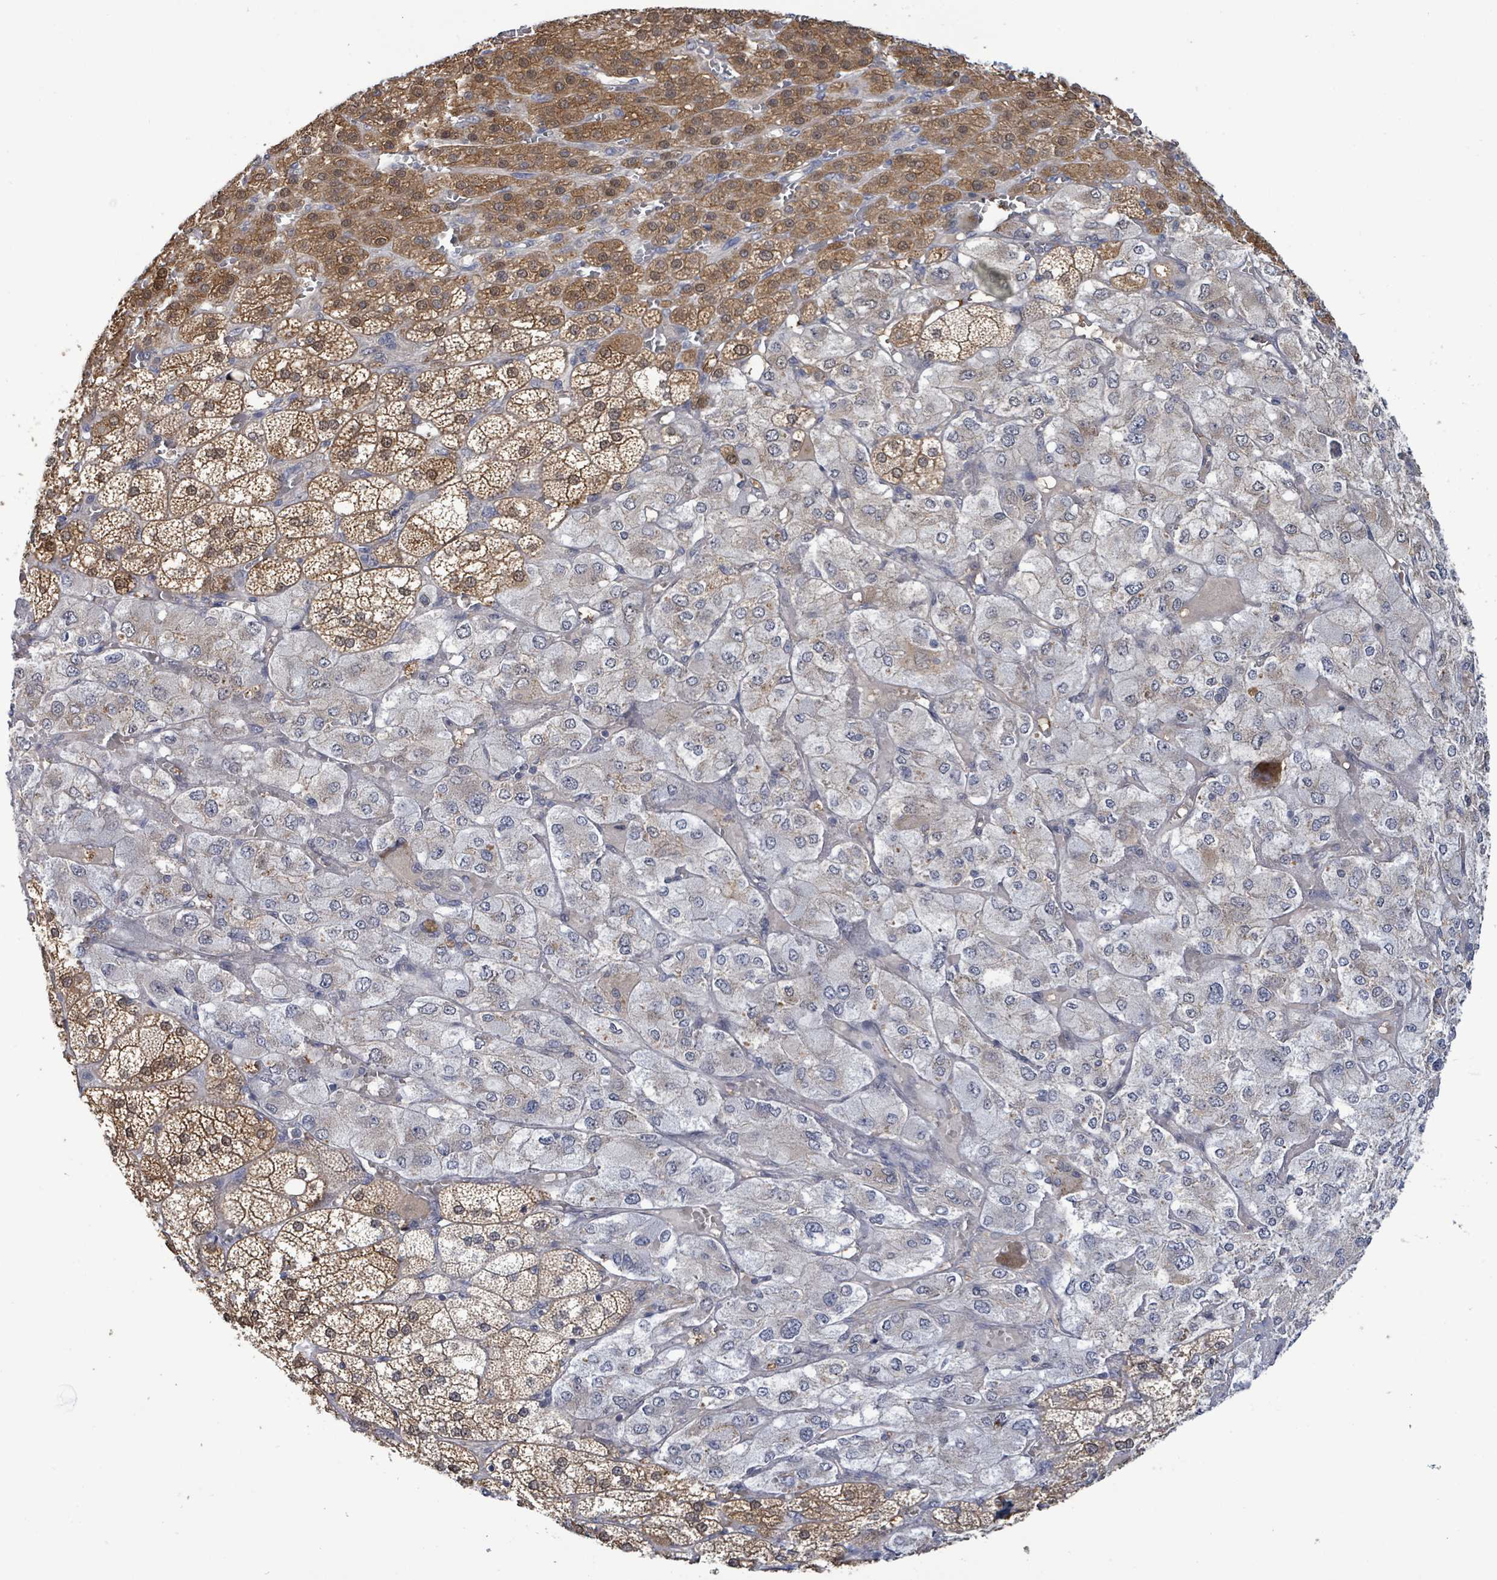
{"staining": {"intensity": "moderate", "quantity": "25%-75%", "location": "cytoplasmic/membranous,nuclear"}, "tissue": "adrenal gland", "cell_type": "Glandular cells", "image_type": "normal", "snomed": [{"axis": "morphology", "description": "Normal tissue, NOS"}, {"axis": "topography", "description": "Adrenal gland"}], "caption": "A high-resolution micrograph shows immunohistochemistry staining of benign adrenal gland, which reveals moderate cytoplasmic/membranous,nuclear positivity in approximately 25%-75% of glandular cells.", "gene": "PGAM1", "patient": {"sex": "female", "age": 60}}